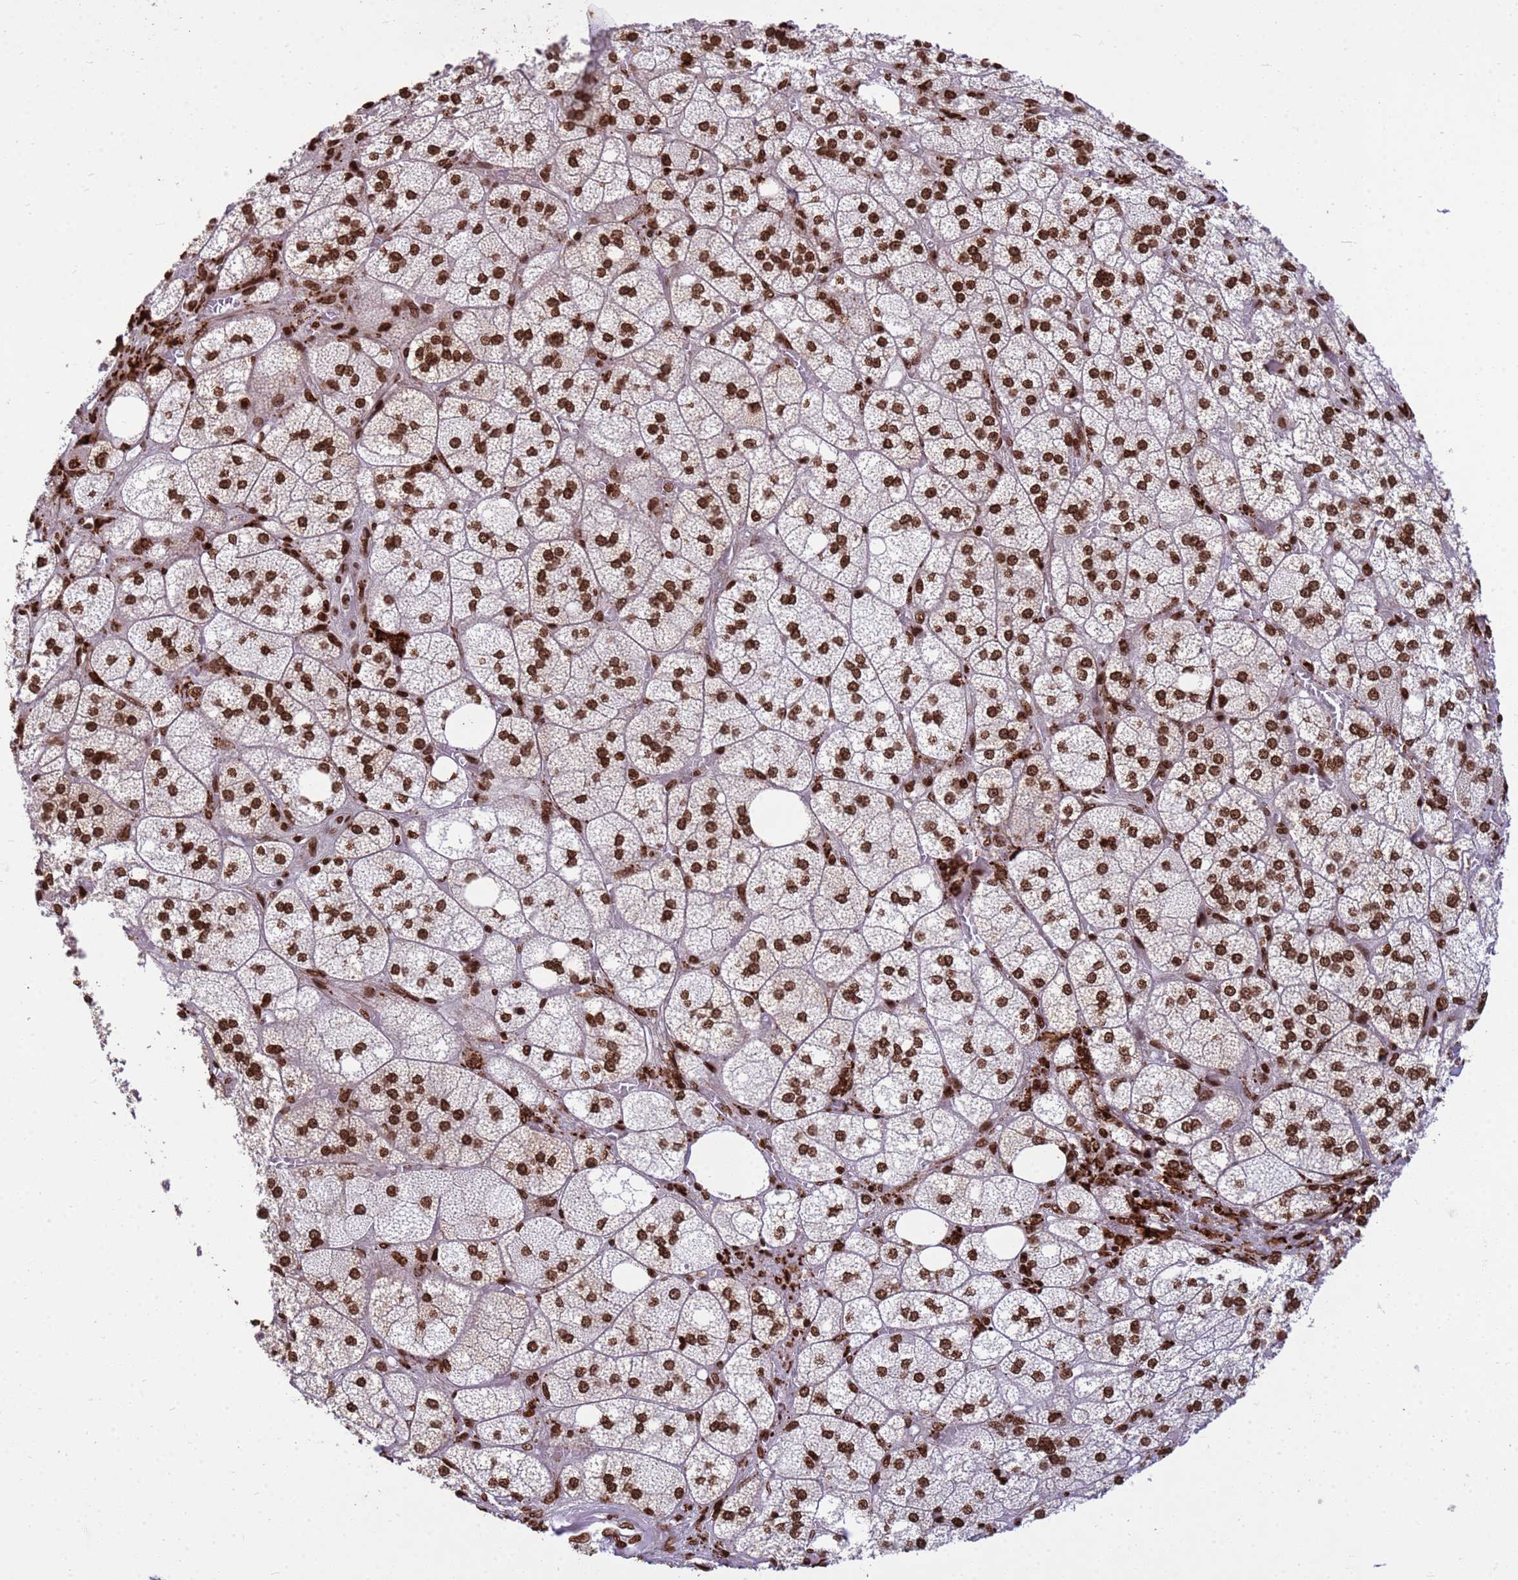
{"staining": {"intensity": "strong", "quantity": ">75%", "location": "nuclear"}, "tissue": "adrenal gland", "cell_type": "Glandular cells", "image_type": "normal", "snomed": [{"axis": "morphology", "description": "Normal tissue, NOS"}, {"axis": "topography", "description": "Adrenal gland"}], "caption": "Strong nuclear positivity for a protein is seen in approximately >75% of glandular cells of unremarkable adrenal gland using immunohistochemistry (IHC).", "gene": "H3", "patient": {"sex": "male", "age": 61}}